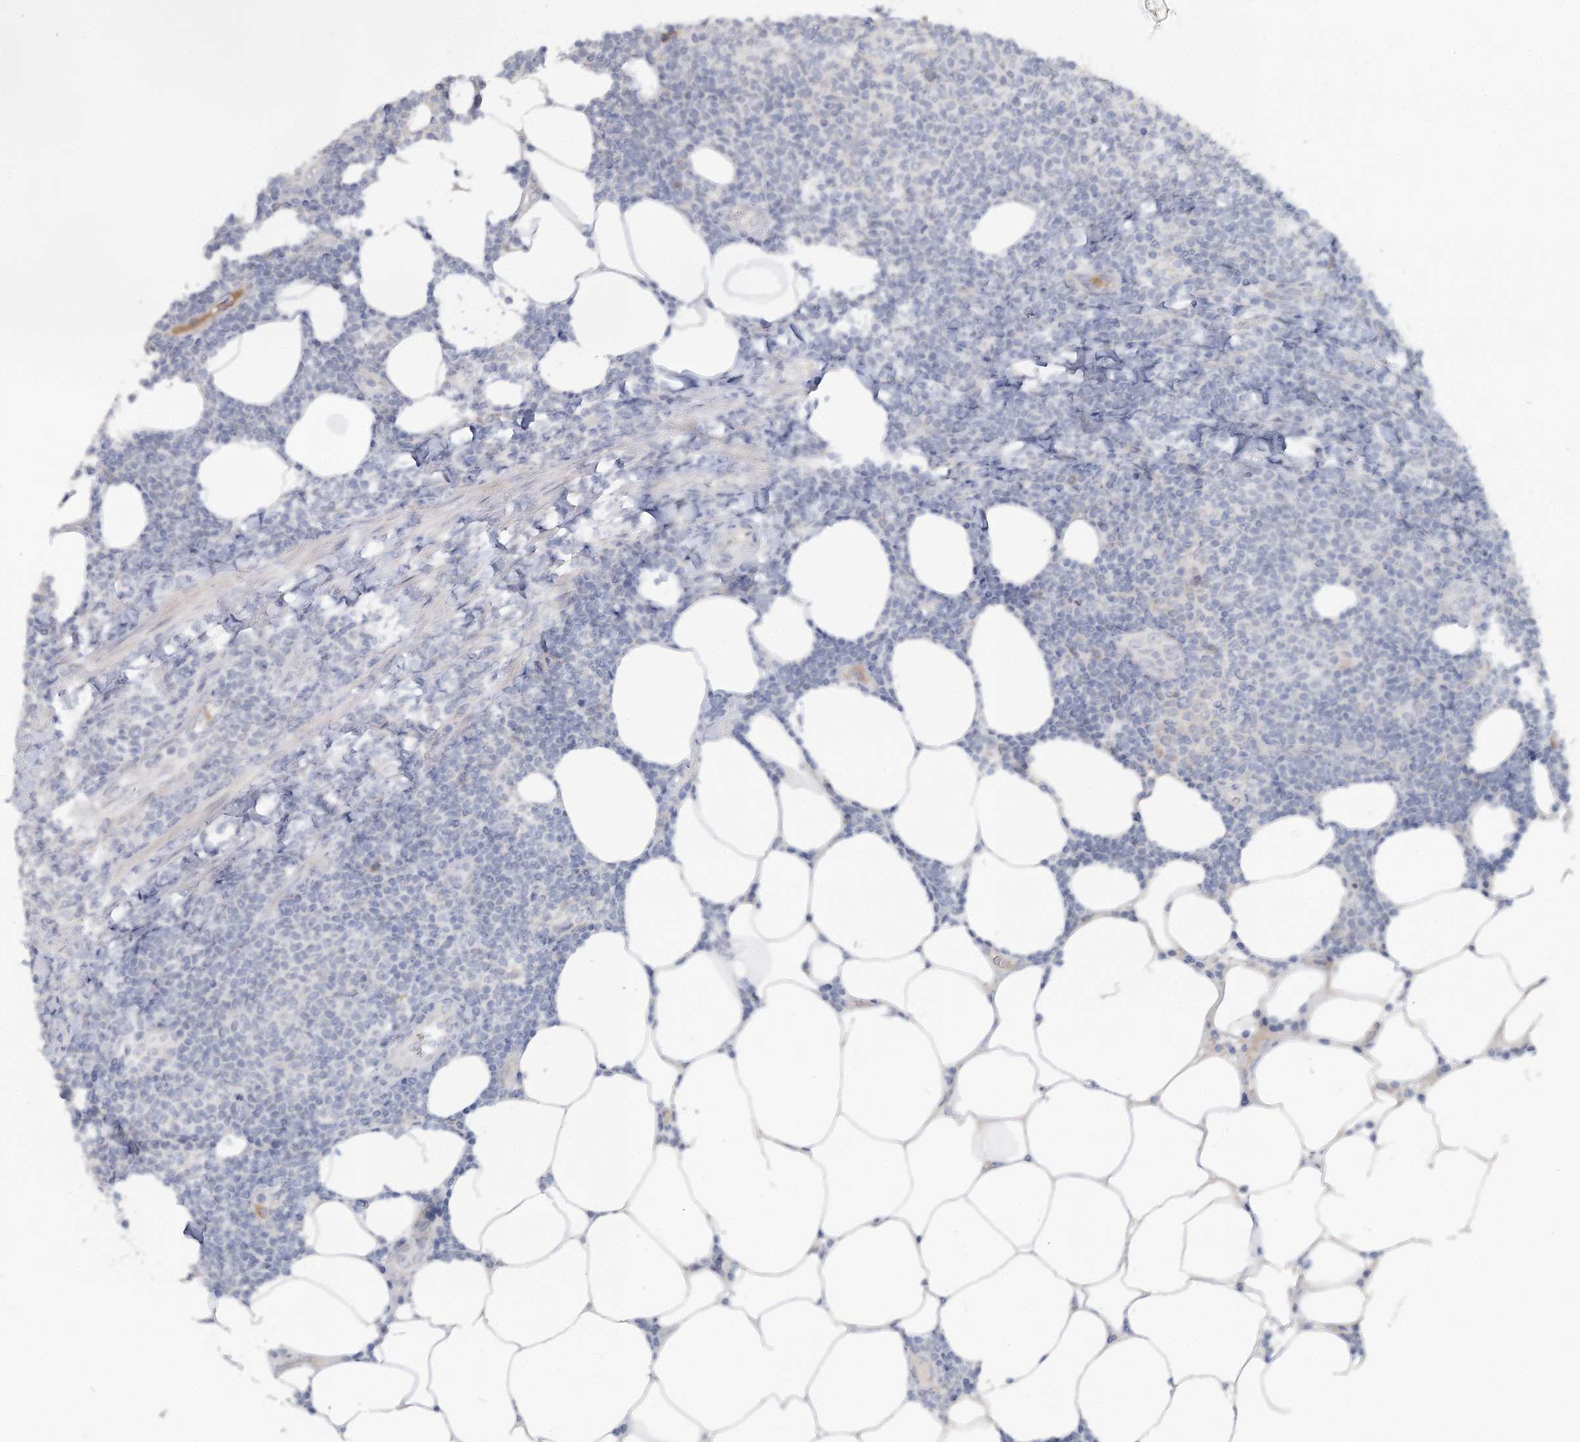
{"staining": {"intensity": "negative", "quantity": "none", "location": "none"}, "tissue": "lymphoma", "cell_type": "Tumor cells", "image_type": "cancer", "snomed": [{"axis": "morphology", "description": "Malignant lymphoma, non-Hodgkin's type, Low grade"}, {"axis": "topography", "description": "Lymph node"}], "caption": "The photomicrograph shows no significant positivity in tumor cells of lymphoma.", "gene": "SLC9A3", "patient": {"sex": "male", "age": 66}}